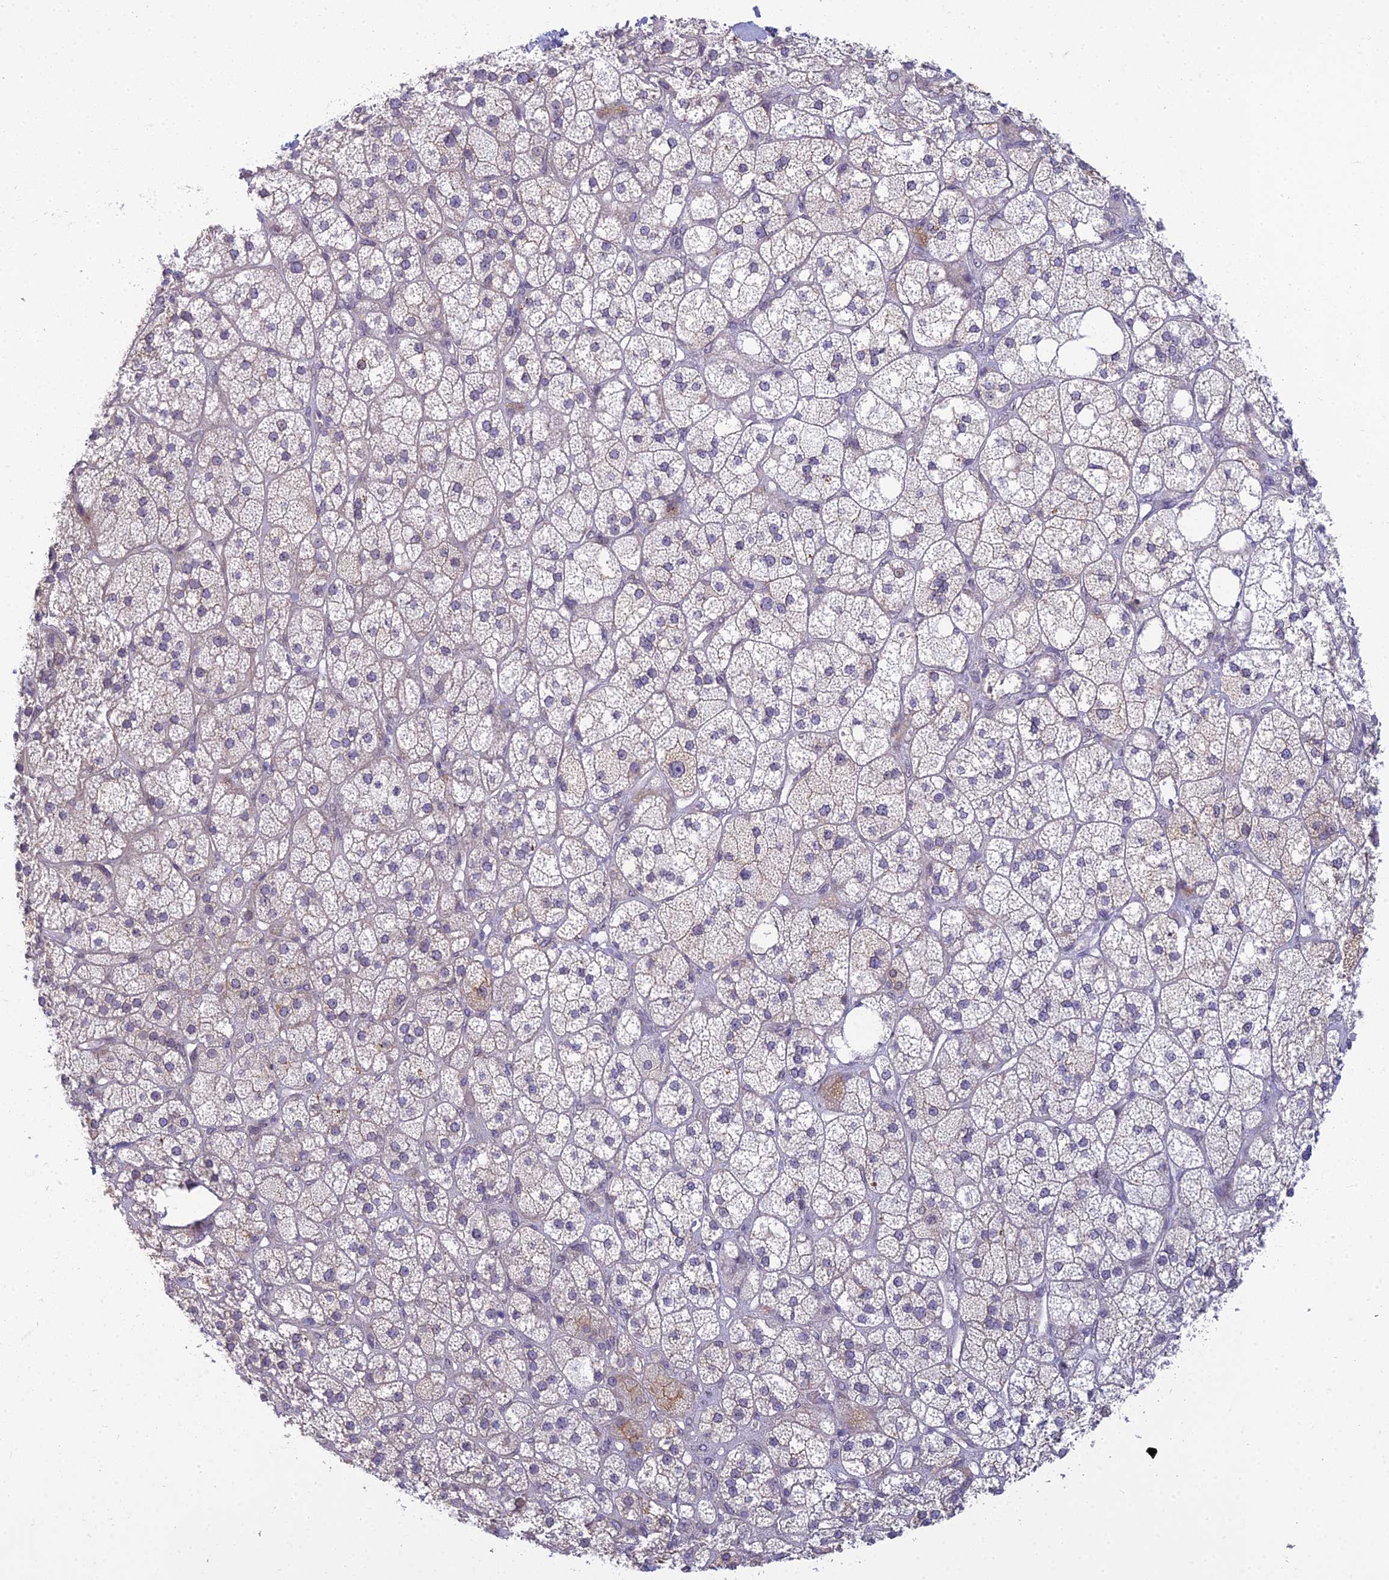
{"staining": {"intensity": "moderate", "quantity": "<25%", "location": "cytoplasmic/membranous,nuclear"}, "tissue": "adrenal gland", "cell_type": "Glandular cells", "image_type": "normal", "snomed": [{"axis": "morphology", "description": "Normal tissue, NOS"}, {"axis": "topography", "description": "Adrenal gland"}], "caption": "Adrenal gland stained with immunohistochemistry (IHC) demonstrates moderate cytoplasmic/membranous,nuclear staining in approximately <25% of glandular cells.", "gene": "DTX2", "patient": {"sex": "male", "age": 61}}